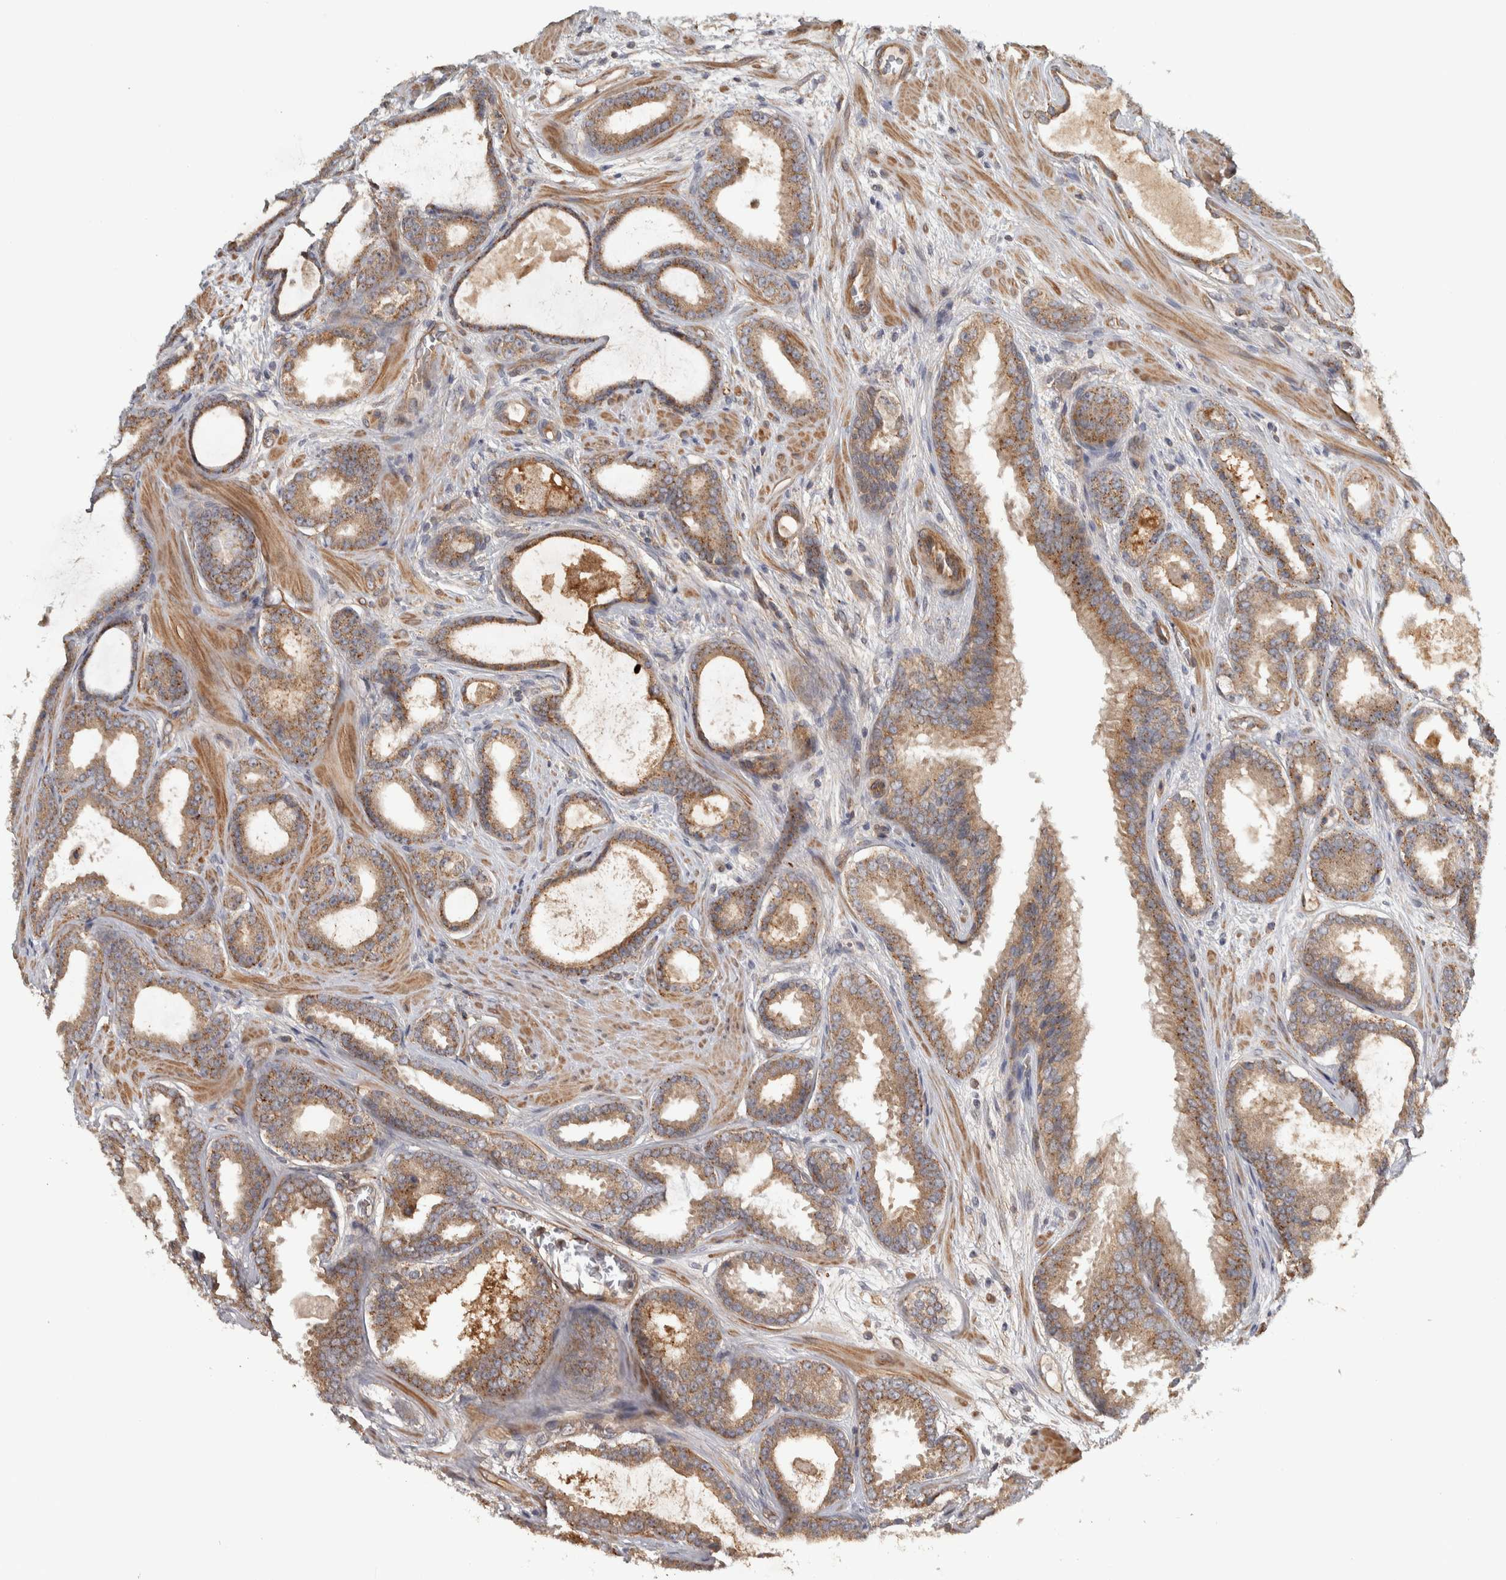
{"staining": {"intensity": "moderate", "quantity": ">75%", "location": "cytoplasmic/membranous"}, "tissue": "prostate cancer", "cell_type": "Tumor cells", "image_type": "cancer", "snomed": [{"axis": "morphology", "description": "Adenocarcinoma, High grade"}, {"axis": "topography", "description": "Prostate"}], "caption": "About >75% of tumor cells in adenocarcinoma (high-grade) (prostate) exhibit moderate cytoplasmic/membranous protein positivity as visualized by brown immunohistochemical staining.", "gene": "TBC1D31", "patient": {"sex": "male", "age": 60}}